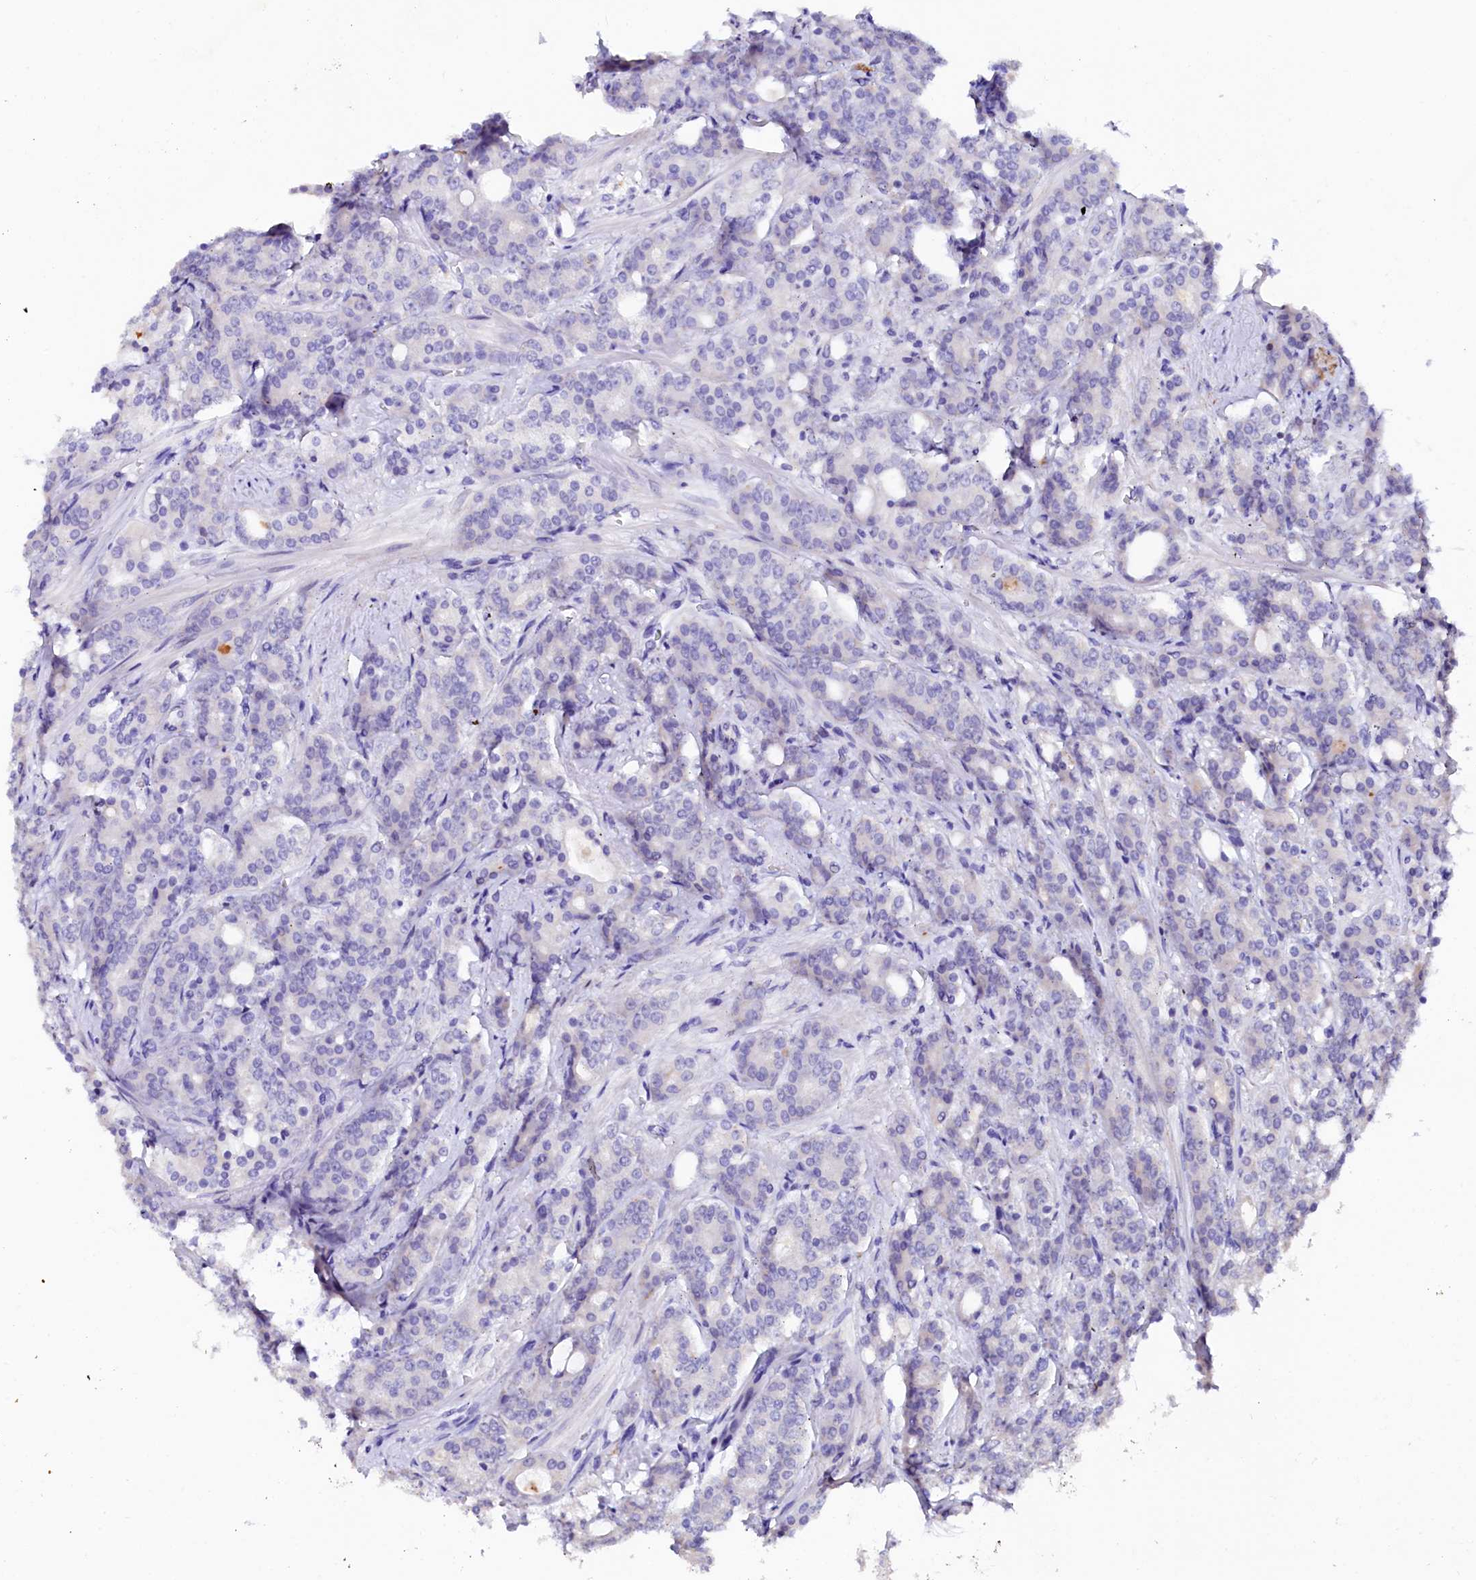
{"staining": {"intensity": "negative", "quantity": "none", "location": "none"}, "tissue": "prostate cancer", "cell_type": "Tumor cells", "image_type": "cancer", "snomed": [{"axis": "morphology", "description": "Adenocarcinoma, High grade"}, {"axis": "topography", "description": "Prostate"}], "caption": "This is a micrograph of immunohistochemistry (IHC) staining of adenocarcinoma (high-grade) (prostate), which shows no expression in tumor cells.", "gene": "NALF1", "patient": {"sex": "male", "age": 62}}